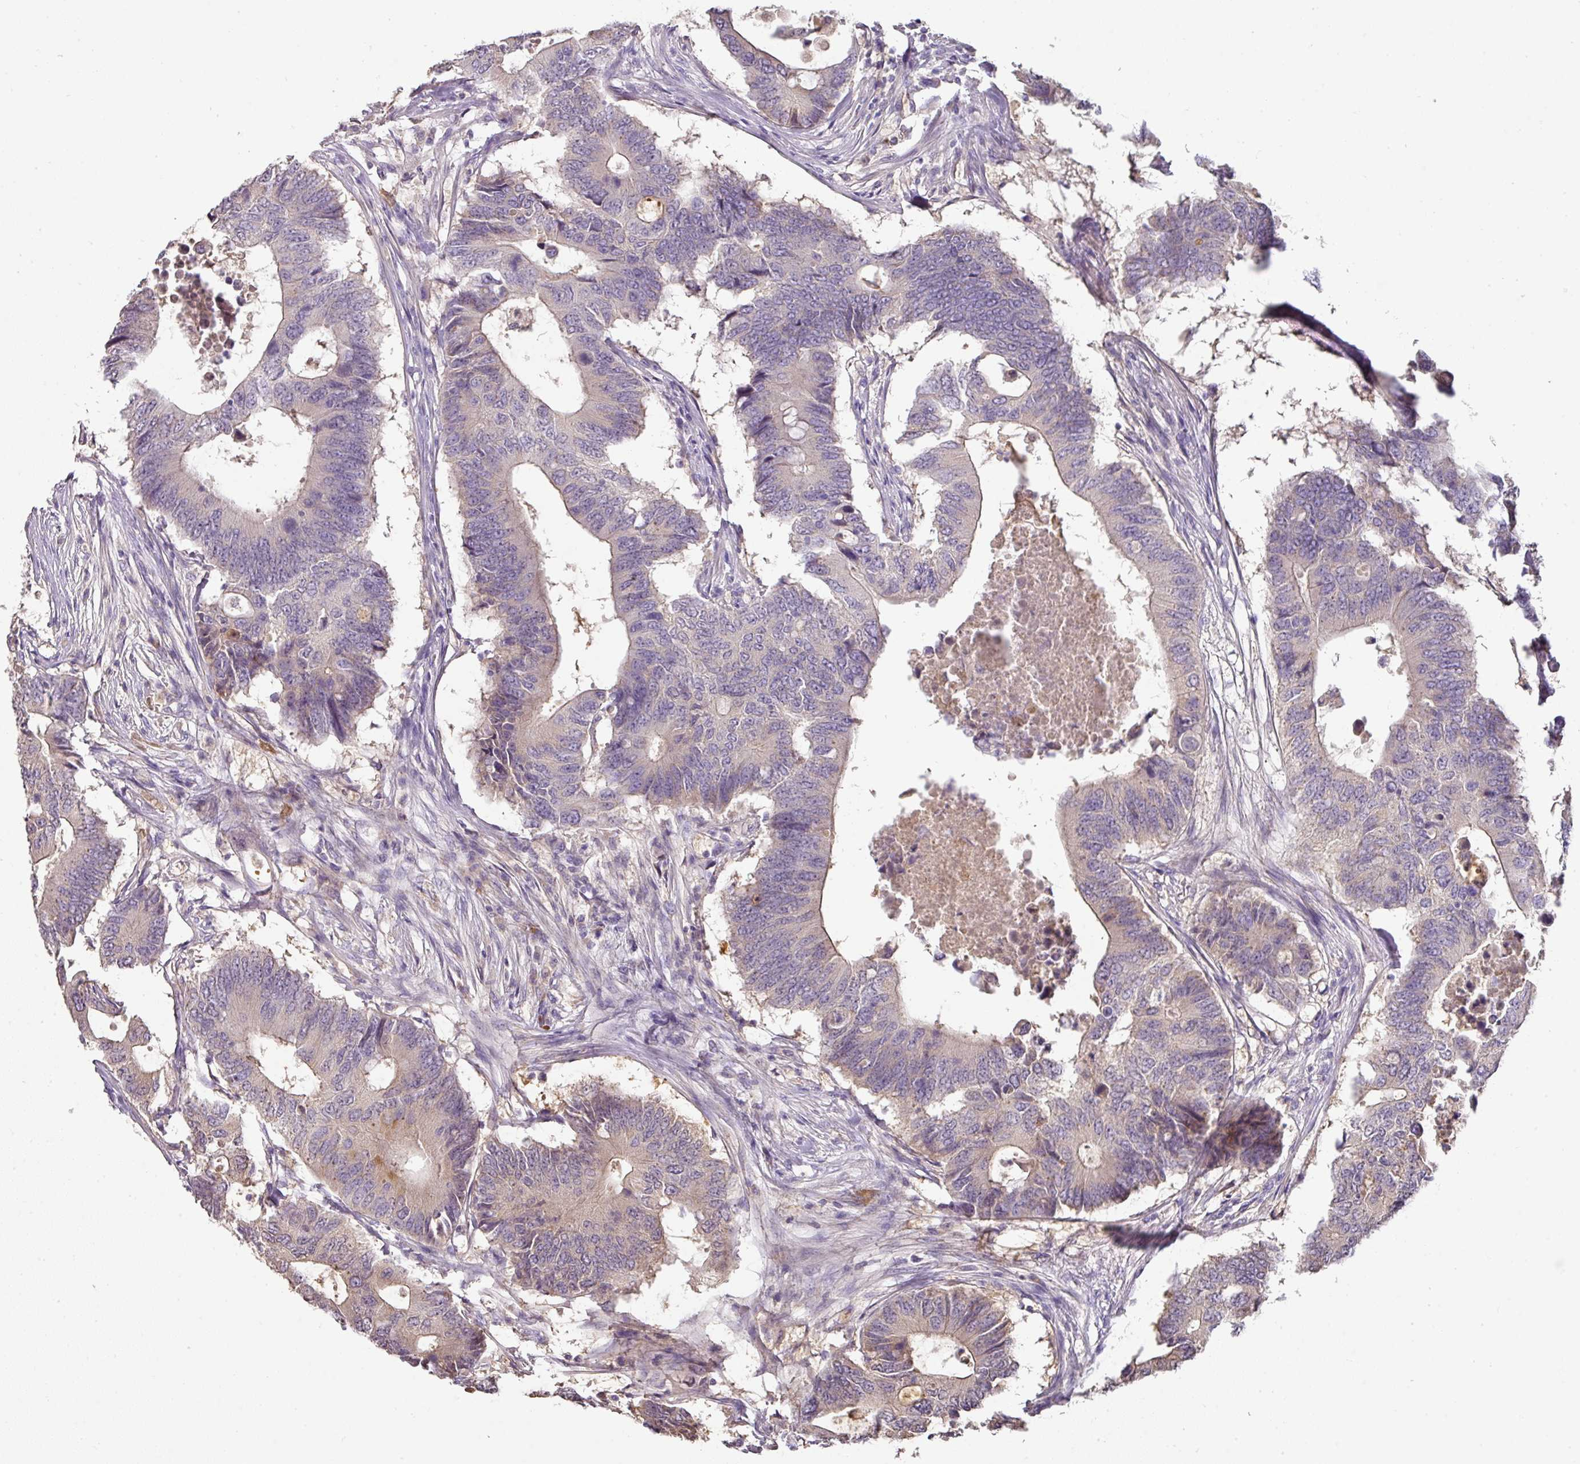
{"staining": {"intensity": "moderate", "quantity": "<25%", "location": "cytoplasmic/membranous"}, "tissue": "colorectal cancer", "cell_type": "Tumor cells", "image_type": "cancer", "snomed": [{"axis": "morphology", "description": "Adenocarcinoma, NOS"}, {"axis": "topography", "description": "Colon"}], "caption": "Brown immunohistochemical staining in adenocarcinoma (colorectal) exhibits moderate cytoplasmic/membranous expression in about <25% of tumor cells. The staining is performed using DAB (3,3'-diaminobenzidine) brown chromogen to label protein expression. The nuclei are counter-stained blue using hematoxylin.", "gene": "CCZ1", "patient": {"sex": "male", "age": 71}}